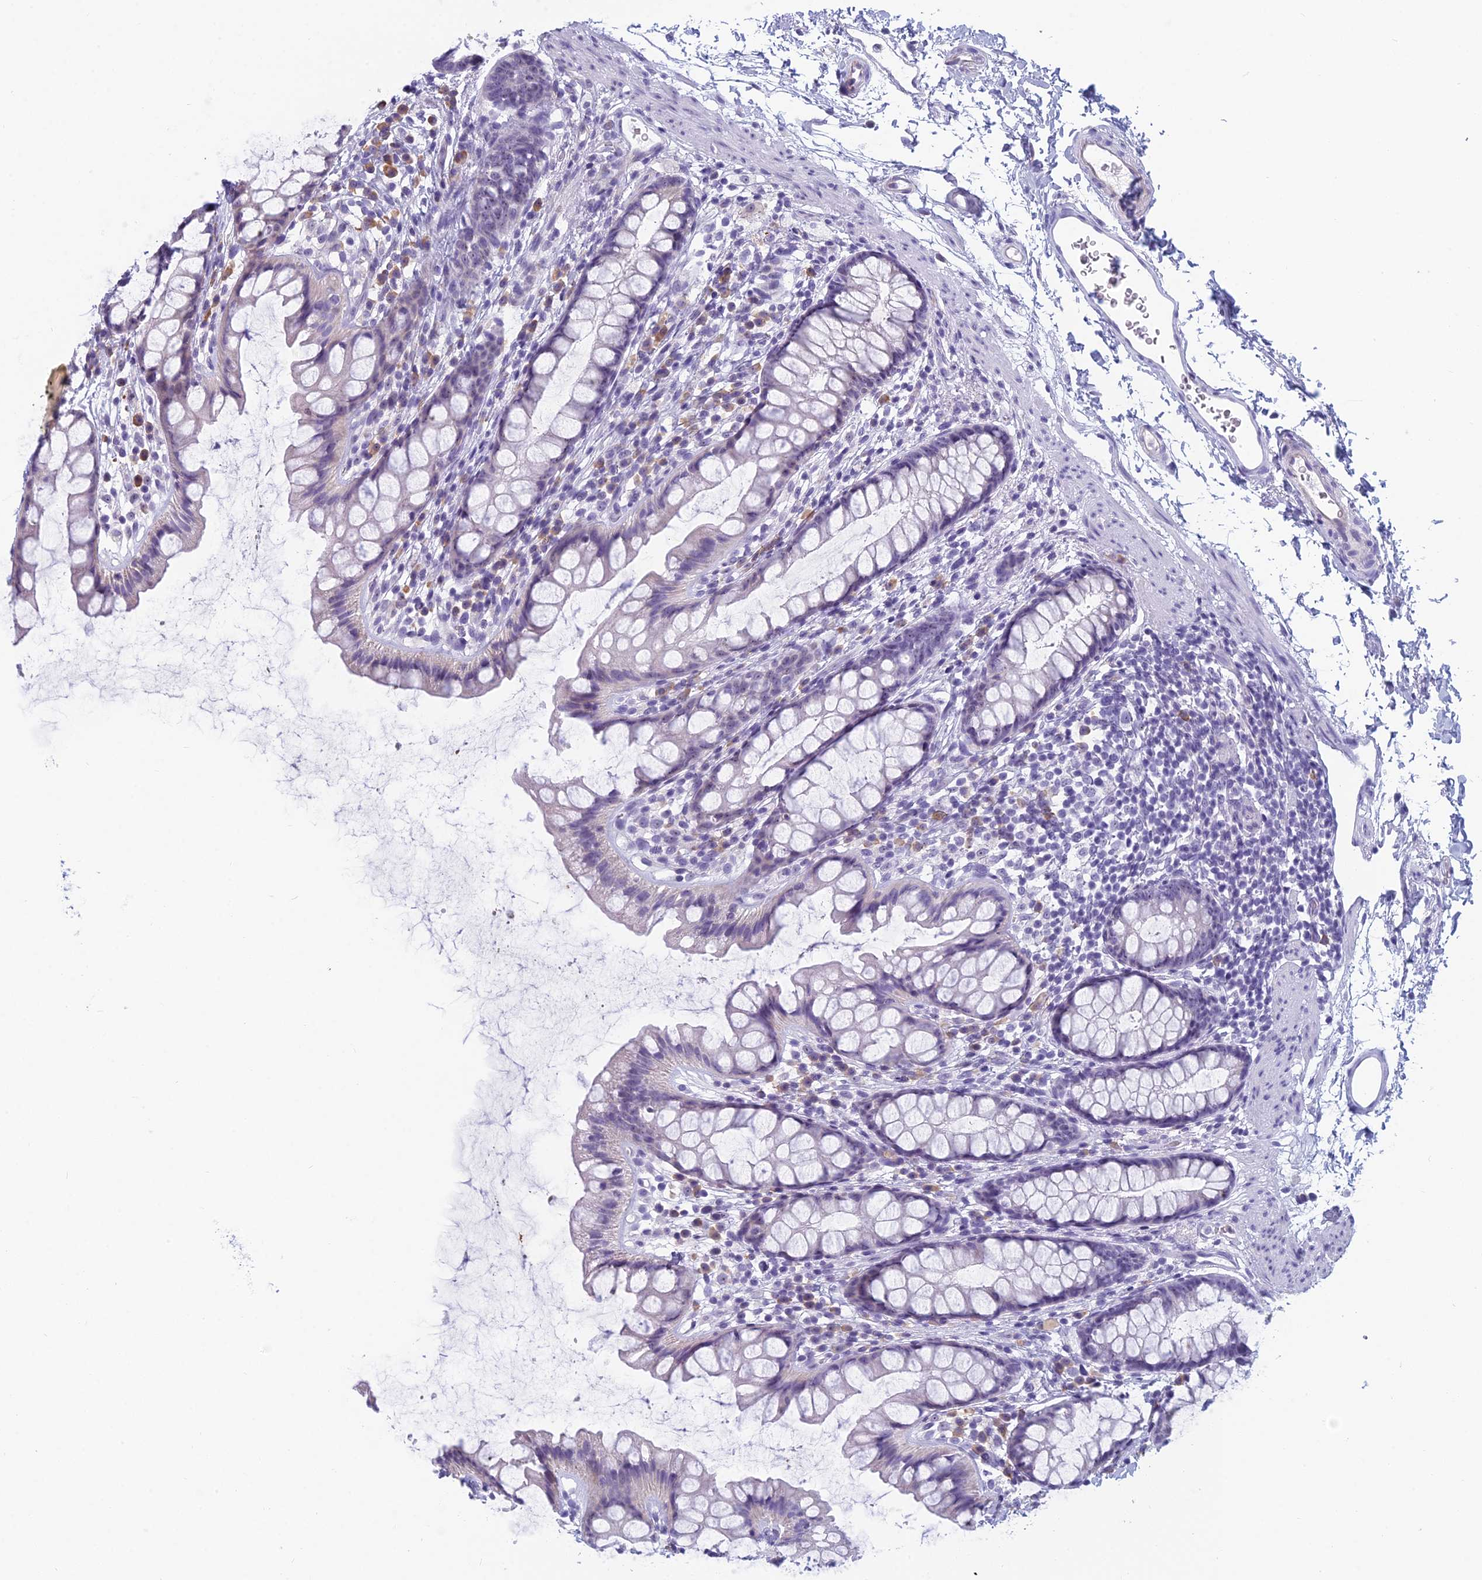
{"staining": {"intensity": "negative", "quantity": "none", "location": "none"}, "tissue": "rectum", "cell_type": "Glandular cells", "image_type": "normal", "snomed": [{"axis": "morphology", "description": "Normal tissue, NOS"}, {"axis": "topography", "description": "Rectum"}], "caption": "The photomicrograph shows no staining of glandular cells in normal rectum. The staining was performed using DAB to visualize the protein expression in brown, while the nuclei were stained in blue with hematoxylin (Magnification: 20x).", "gene": "NOC2L", "patient": {"sex": "female", "age": 65}}